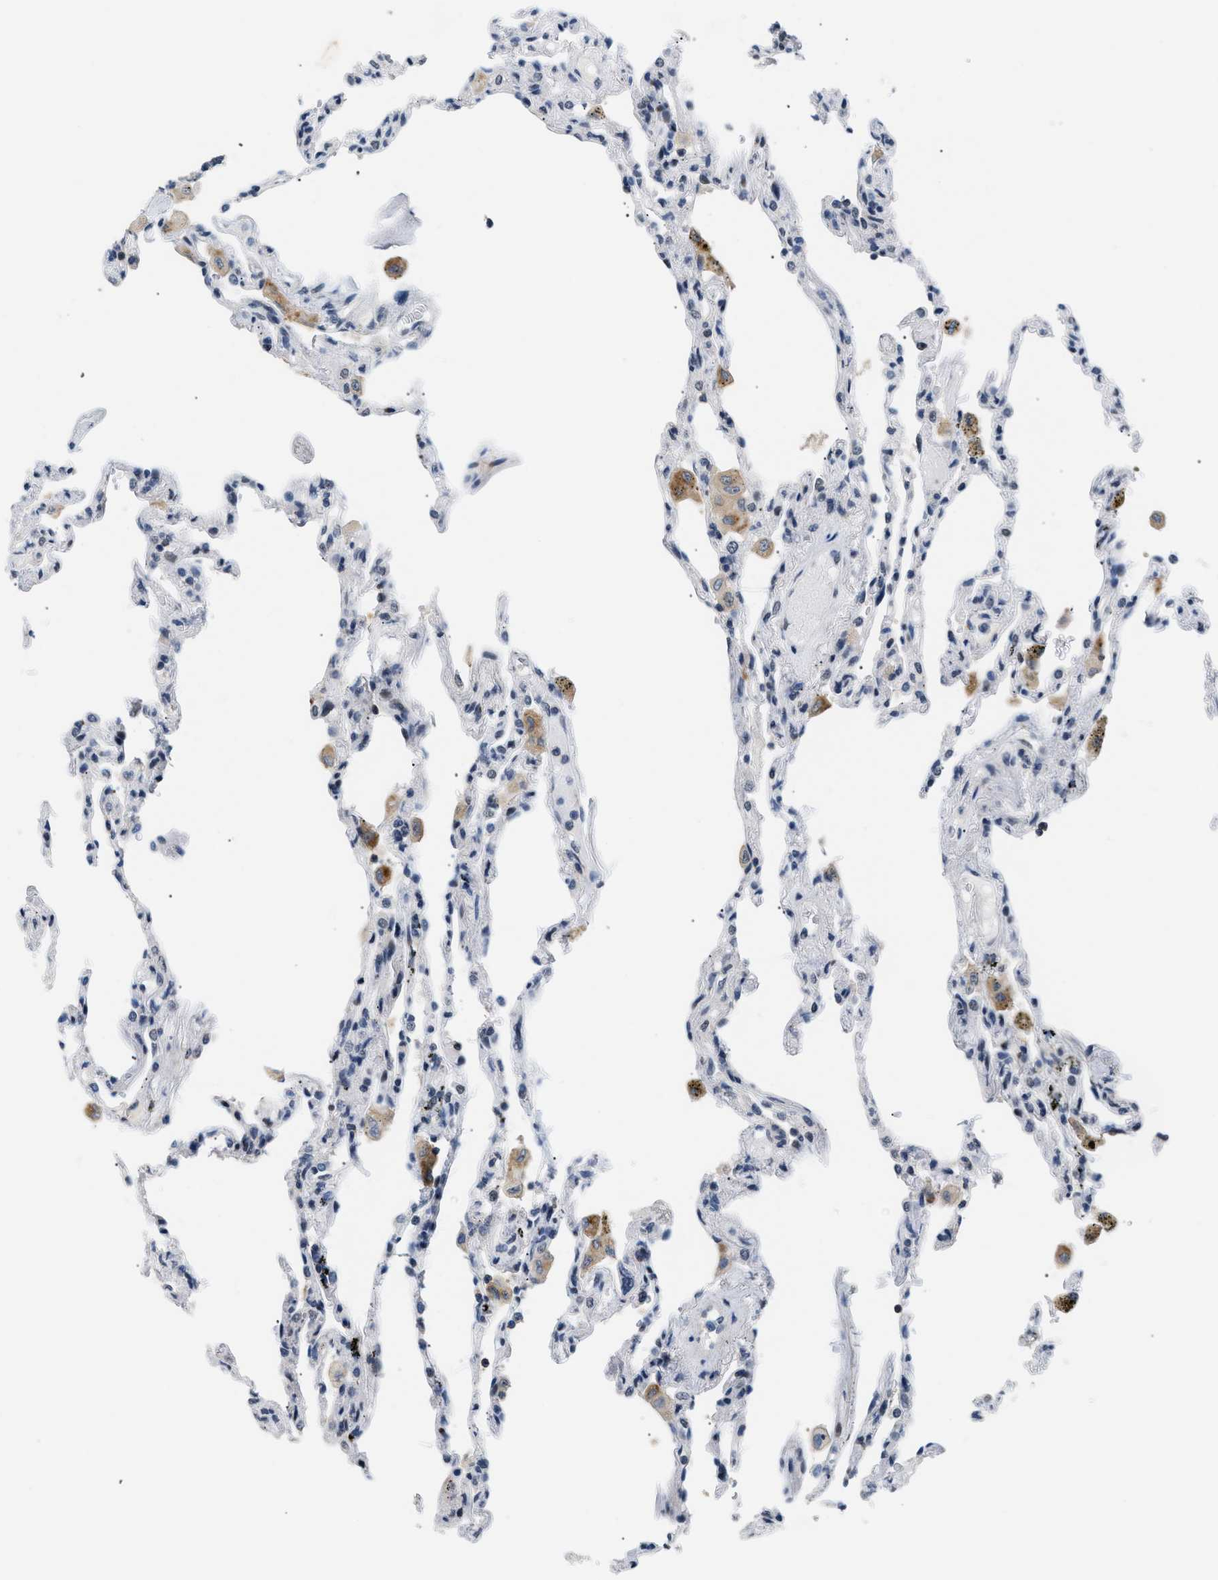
{"staining": {"intensity": "negative", "quantity": "none", "location": "none"}, "tissue": "lung", "cell_type": "Alveolar cells", "image_type": "normal", "snomed": [{"axis": "morphology", "description": "Normal tissue, NOS"}, {"axis": "topography", "description": "Lung"}], "caption": "Human lung stained for a protein using immunohistochemistry (IHC) exhibits no staining in alveolar cells.", "gene": "KCNC3", "patient": {"sex": "male", "age": 59}}